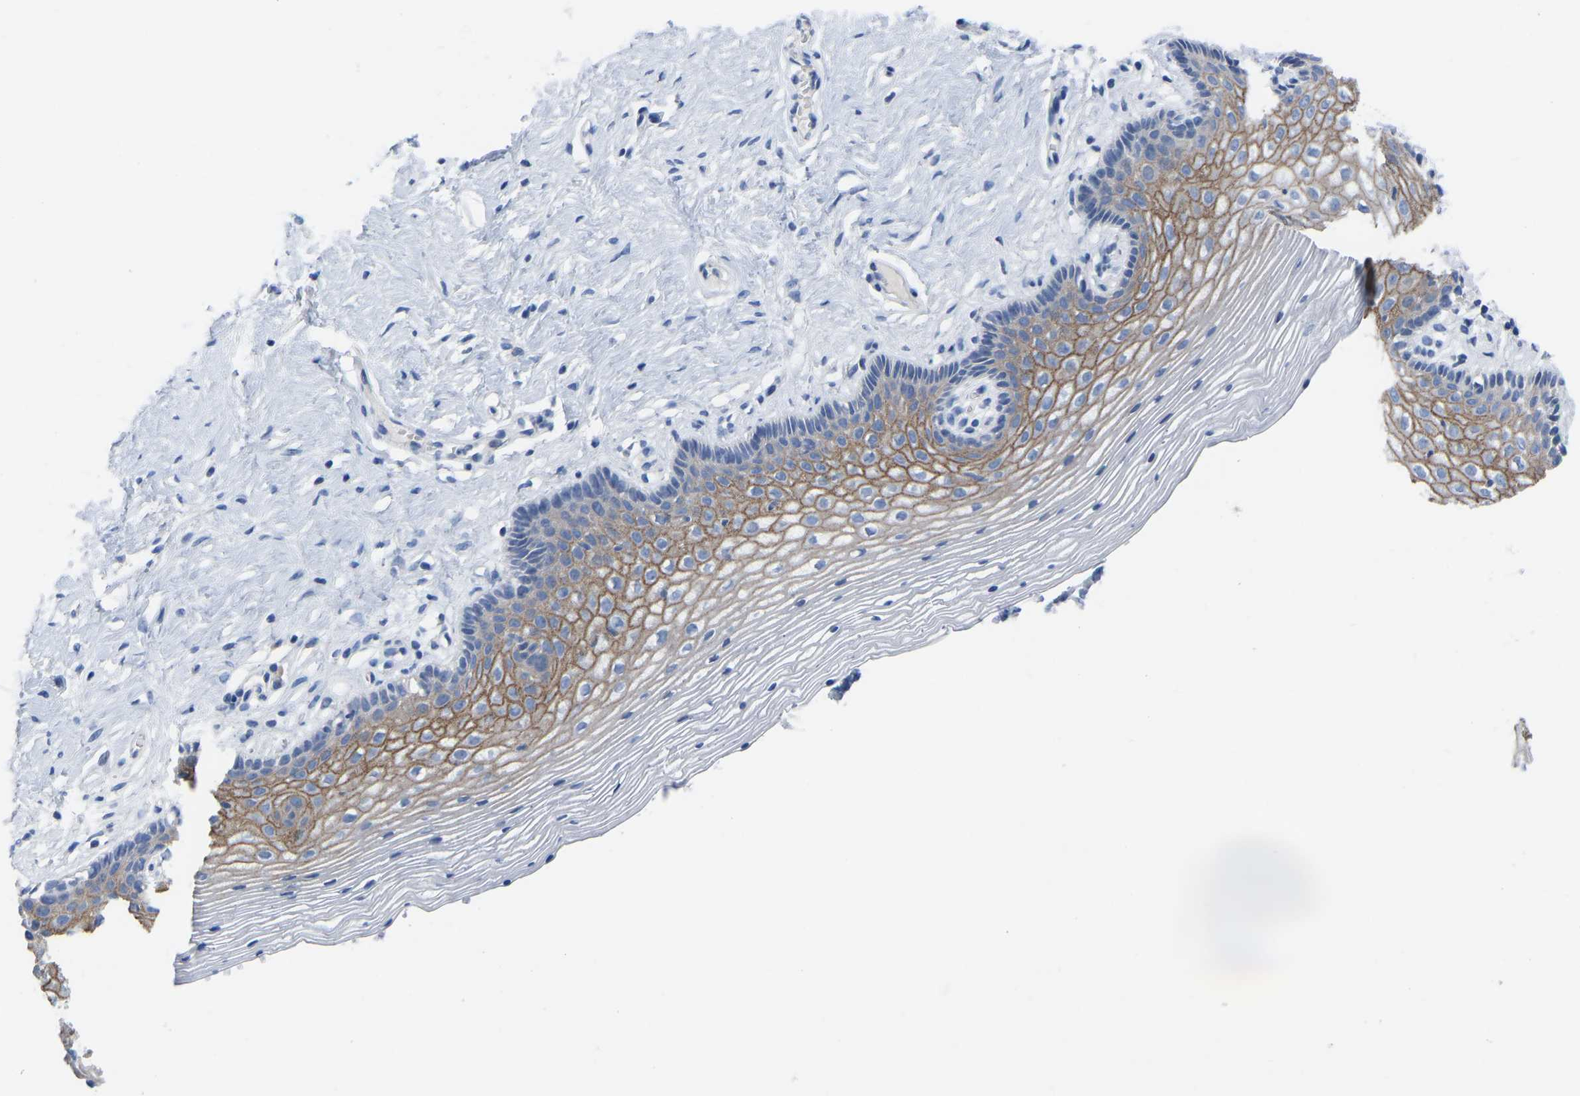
{"staining": {"intensity": "moderate", "quantity": "25%-75%", "location": "cytoplasmic/membranous"}, "tissue": "vagina", "cell_type": "Squamous epithelial cells", "image_type": "normal", "snomed": [{"axis": "morphology", "description": "Normal tissue, NOS"}, {"axis": "topography", "description": "Vagina"}], "caption": "A photomicrograph showing moderate cytoplasmic/membranous expression in approximately 25%-75% of squamous epithelial cells in unremarkable vagina, as visualized by brown immunohistochemical staining.", "gene": "OLIG2", "patient": {"sex": "female", "age": 32}}